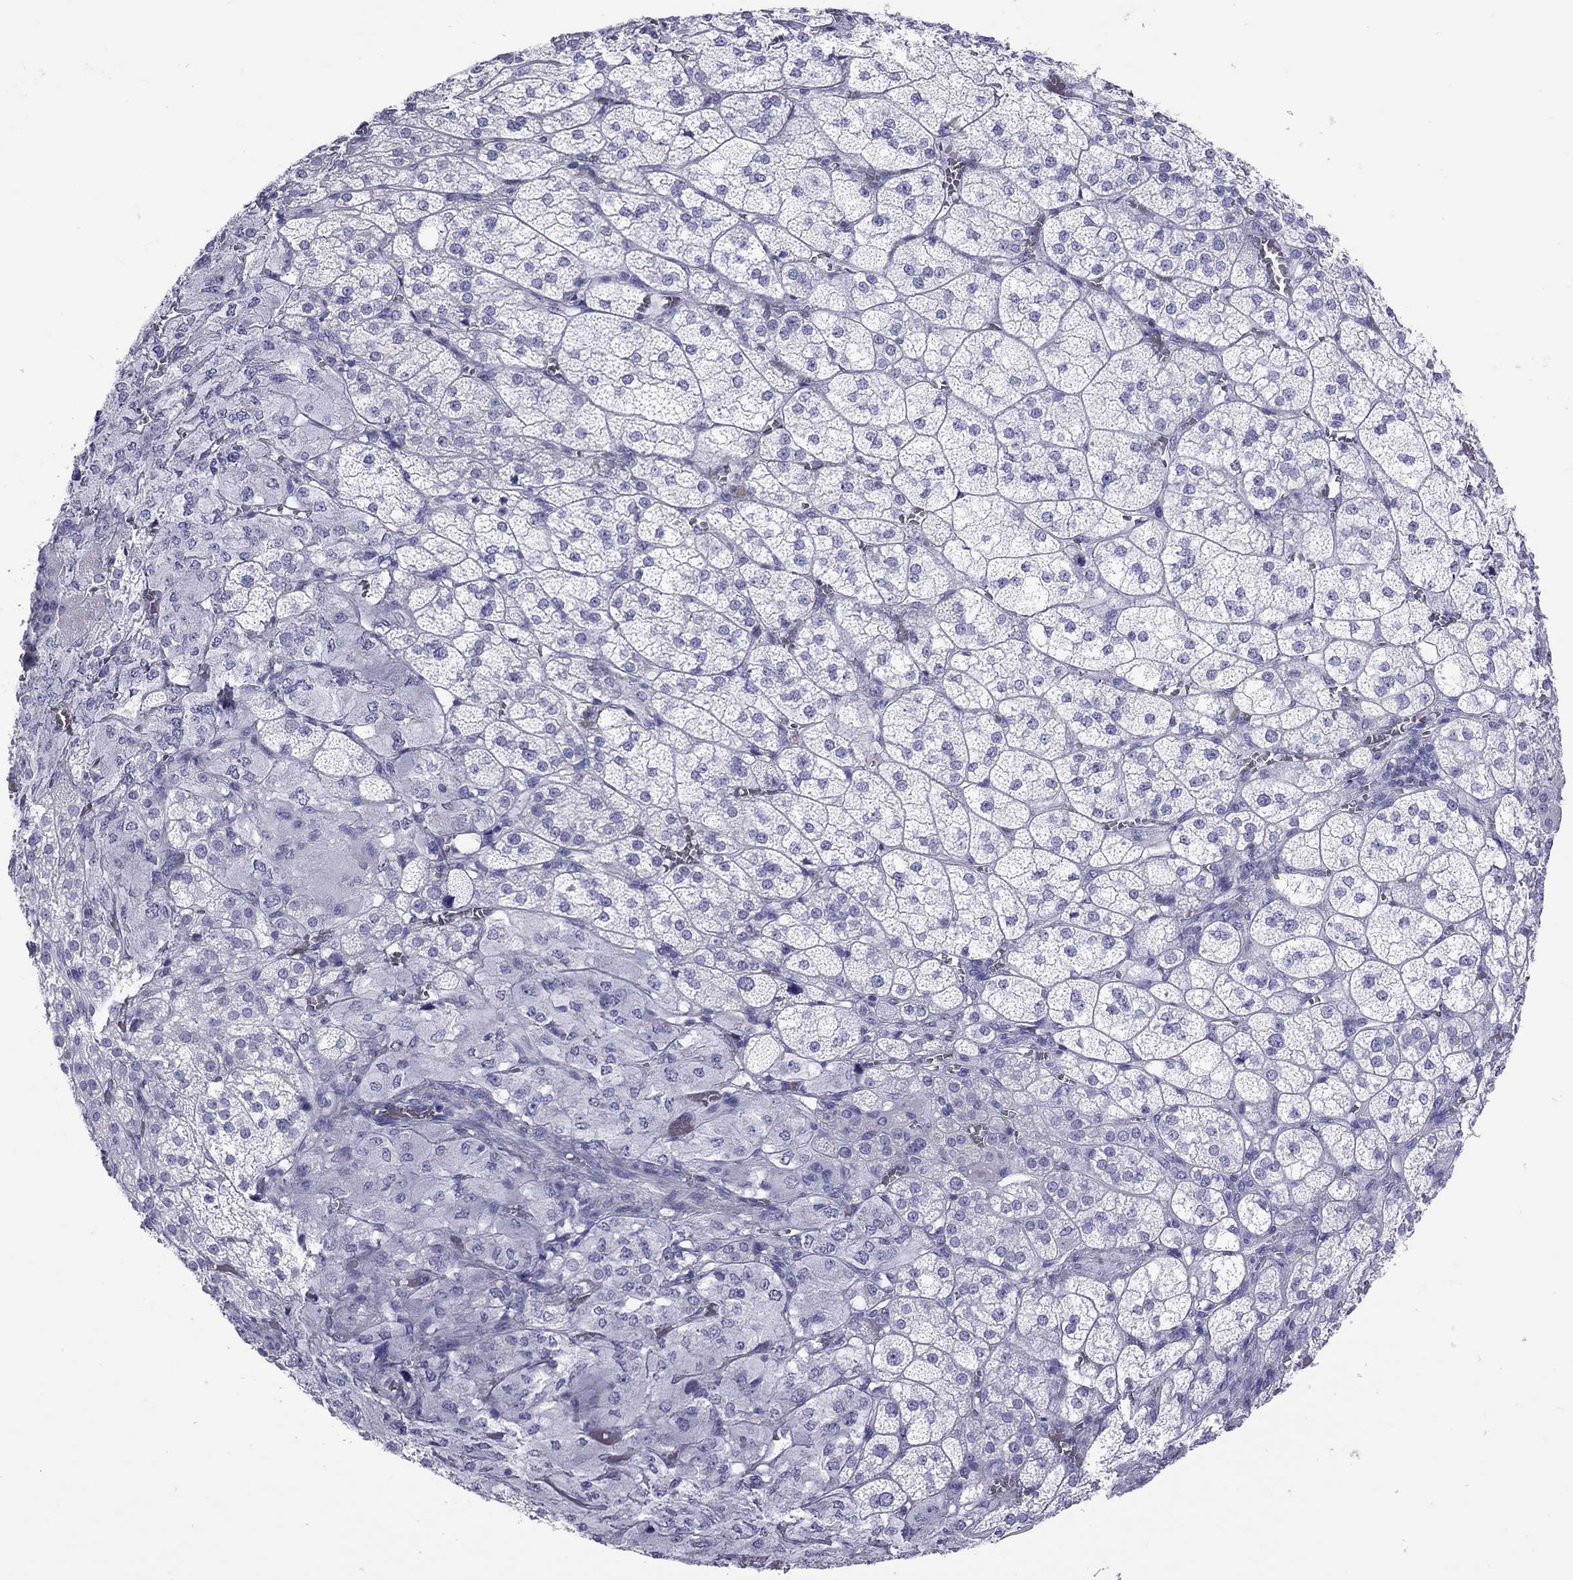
{"staining": {"intensity": "negative", "quantity": "none", "location": "none"}, "tissue": "adrenal gland", "cell_type": "Glandular cells", "image_type": "normal", "snomed": [{"axis": "morphology", "description": "Normal tissue, NOS"}, {"axis": "topography", "description": "Adrenal gland"}], "caption": "A photomicrograph of adrenal gland stained for a protein shows no brown staining in glandular cells.", "gene": "STAG3", "patient": {"sex": "female", "age": 60}}